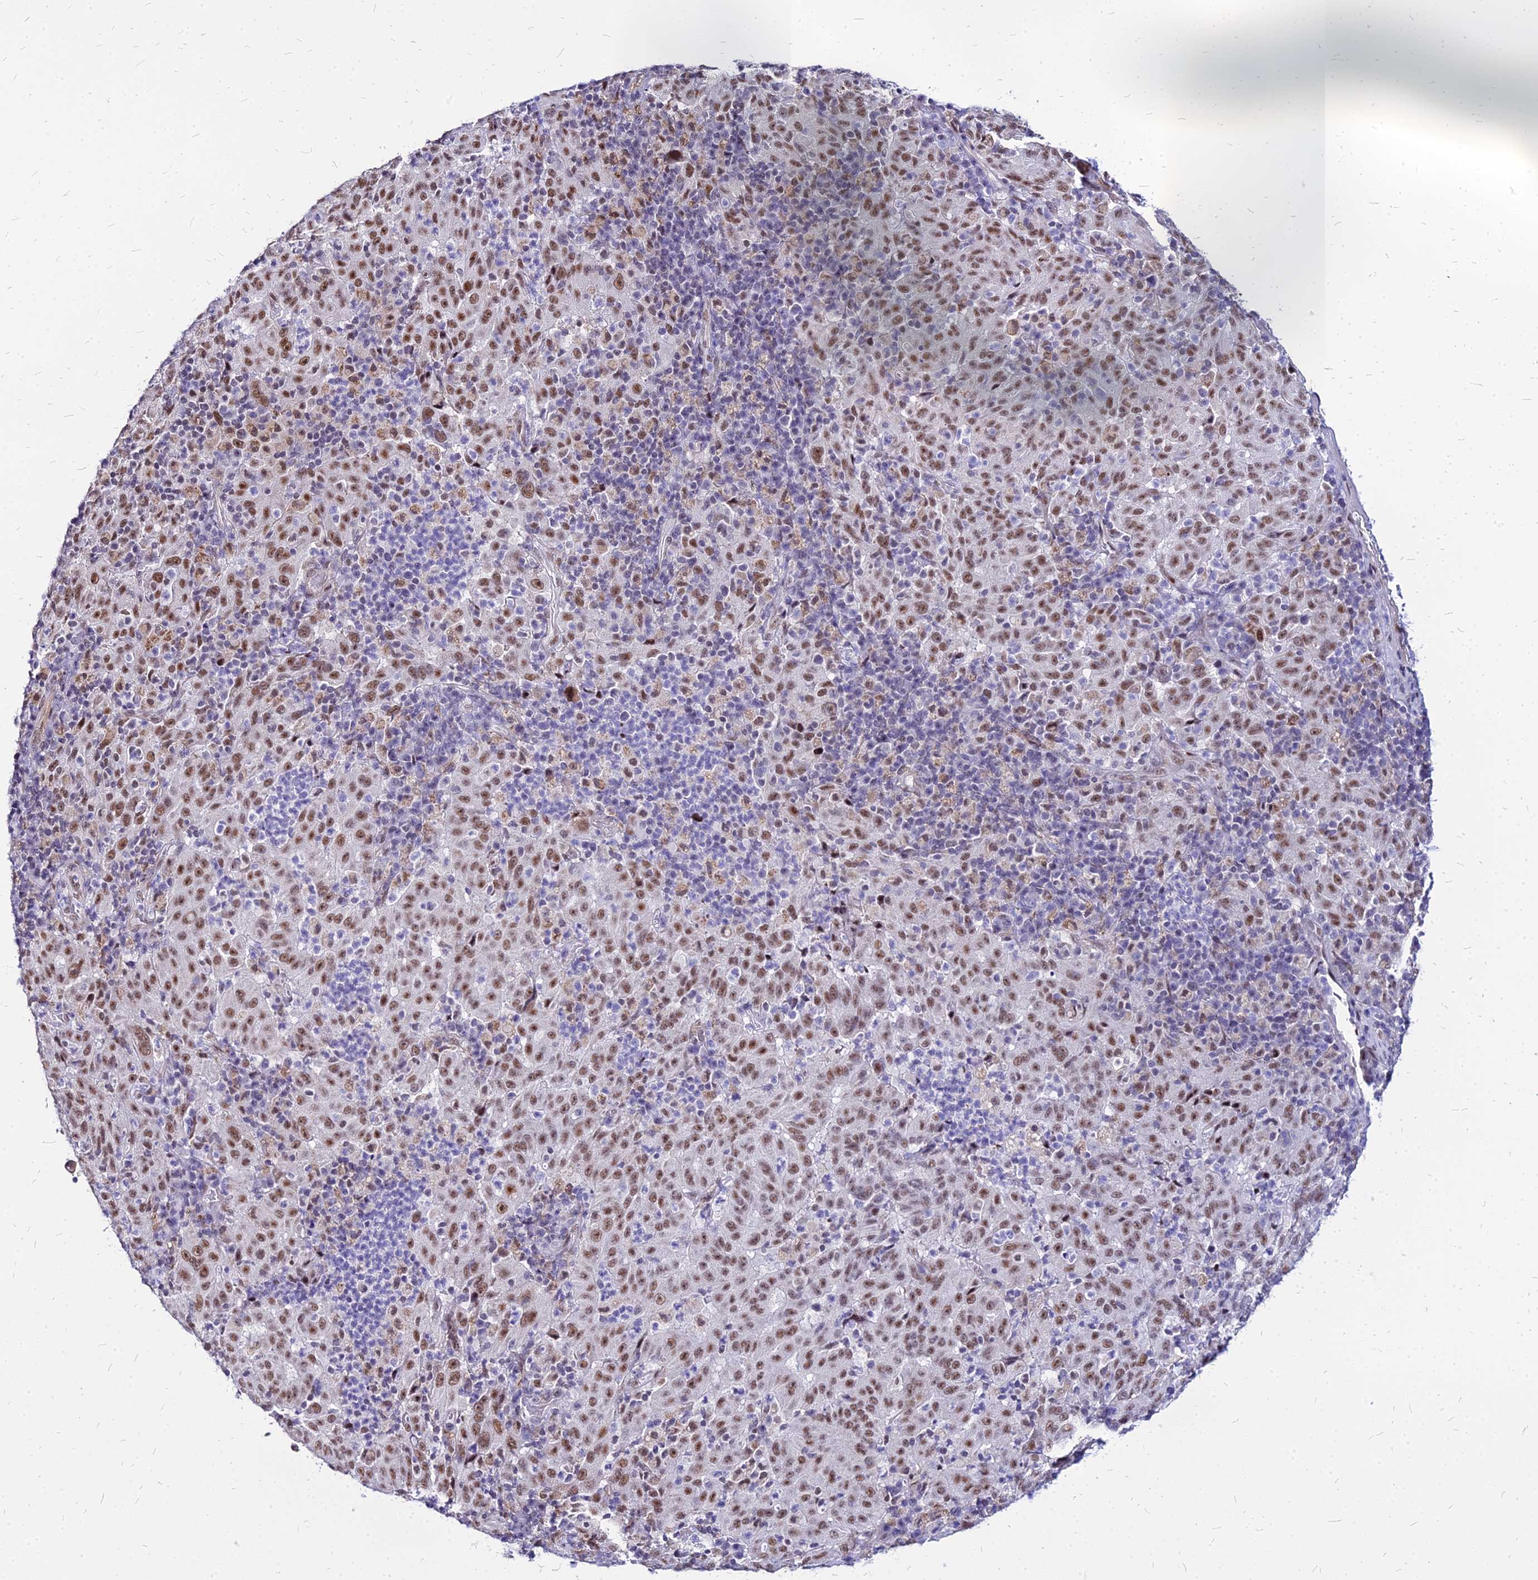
{"staining": {"intensity": "moderate", "quantity": ">75%", "location": "nuclear"}, "tissue": "pancreatic cancer", "cell_type": "Tumor cells", "image_type": "cancer", "snomed": [{"axis": "morphology", "description": "Adenocarcinoma, NOS"}, {"axis": "topography", "description": "Pancreas"}], "caption": "Adenocarcinoma (pancreatic) stained with DAB immunohistochemistry (IHC) shows medium levels of moderate nuclear positivity in approximately >75% of tumor cells. Ihc stains the protein in brown and the nuclei are stained blue.", "gene": "FDX2", "patient": {"sex": "male", "age": 63}}